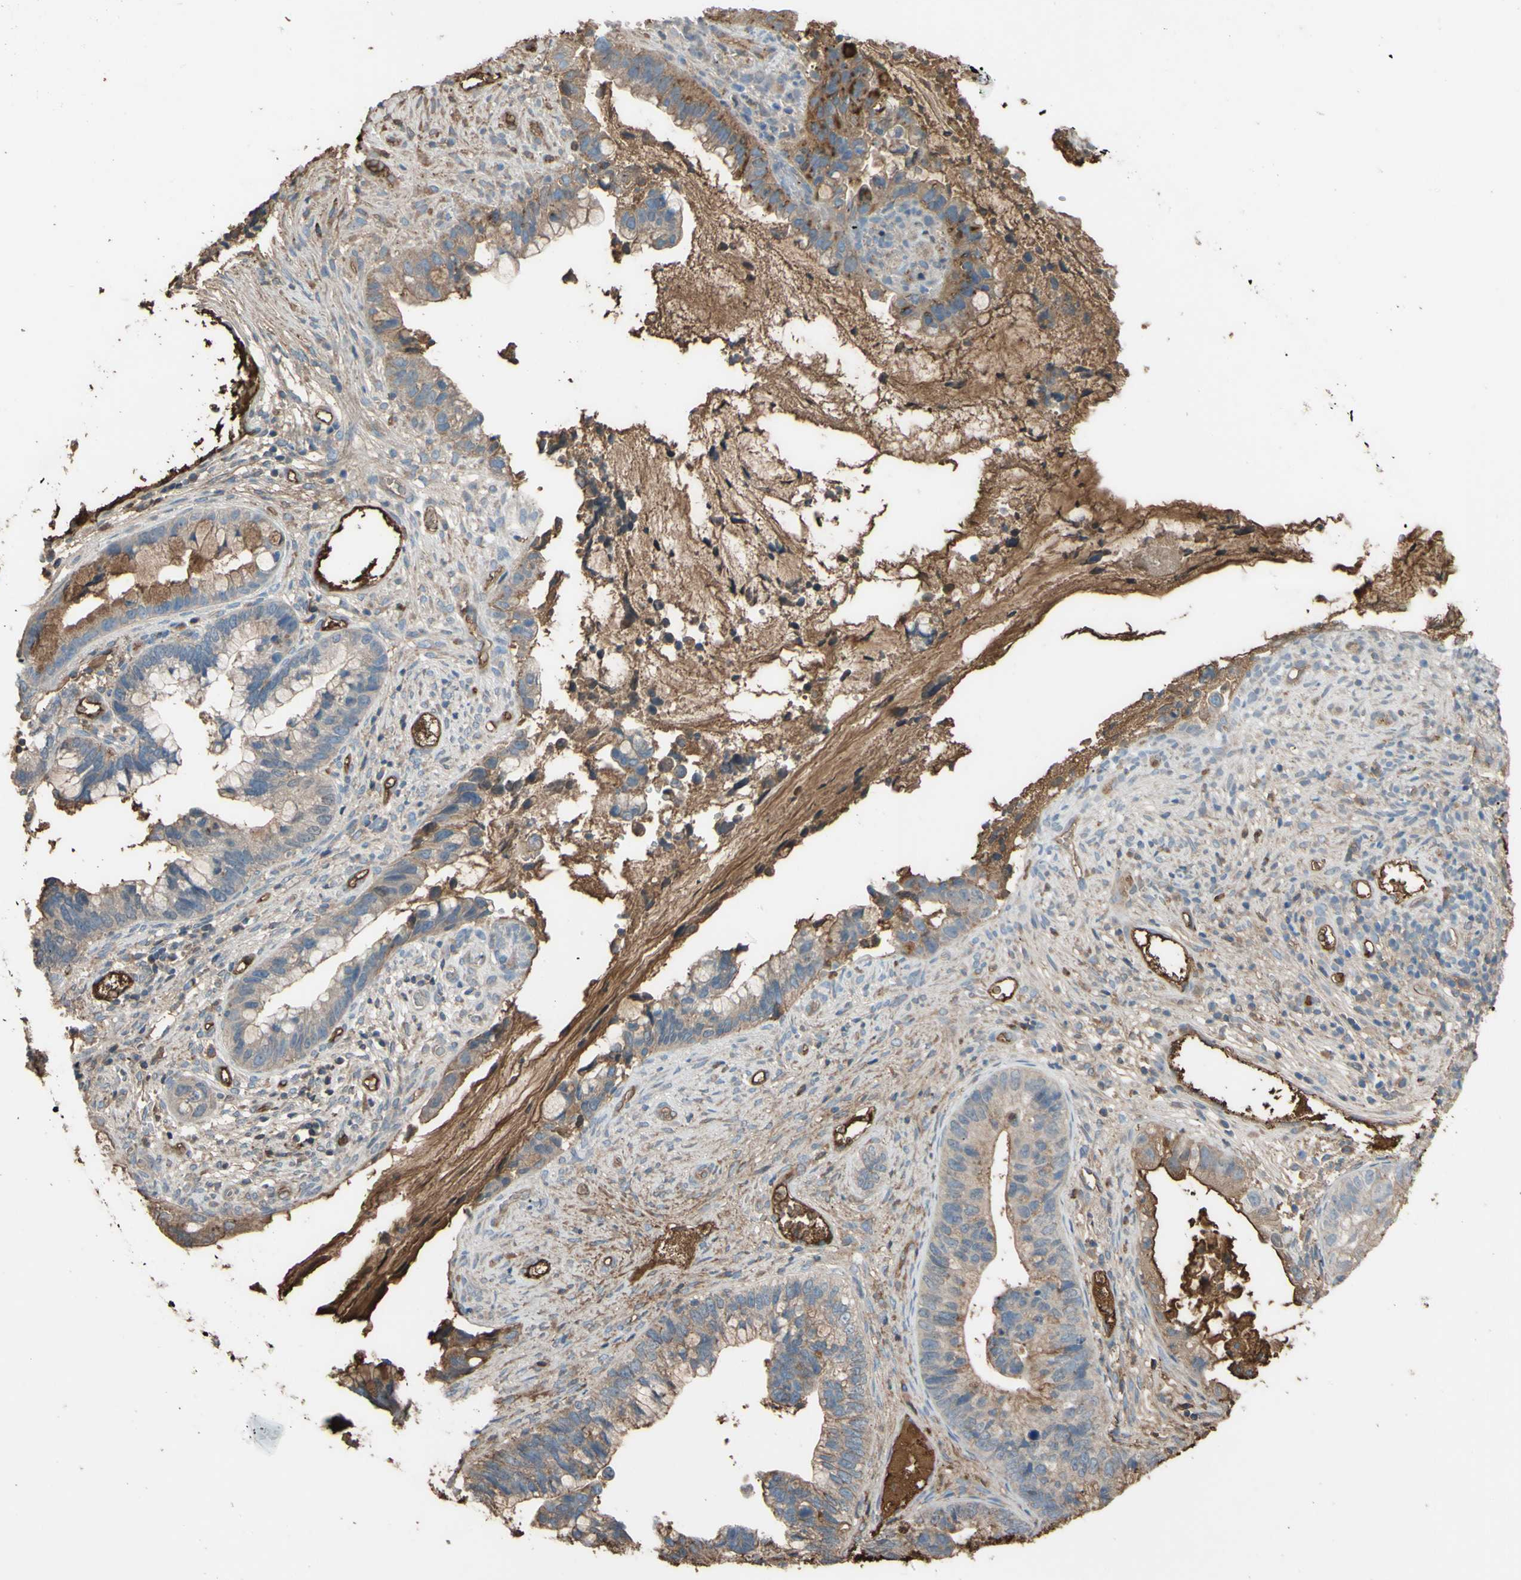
{"staining": {"intensity": "moderate", "quantity": "25%-75%", "location": "cytoplasmic/membranous"}, "tissue": "cervical cancer", "cell_type": "Tumor cells", "image_type": "cancer", "snomed": [{"axis": "morphology", "description": "Adenocarcinoma, NOS"}, {"axis": "topography", "description": "Cervix"}], "caption": "Tumor cells display medium levels of moderate cytoplasmic/membranous staining in approximately 25%-75% of cells in adenocarcinoma (cervical). (DAB = brown stain, brightfield microscopy at high magnification).", "gene": "PTGDS", "patient": {"sex": "female", "age": 44}}